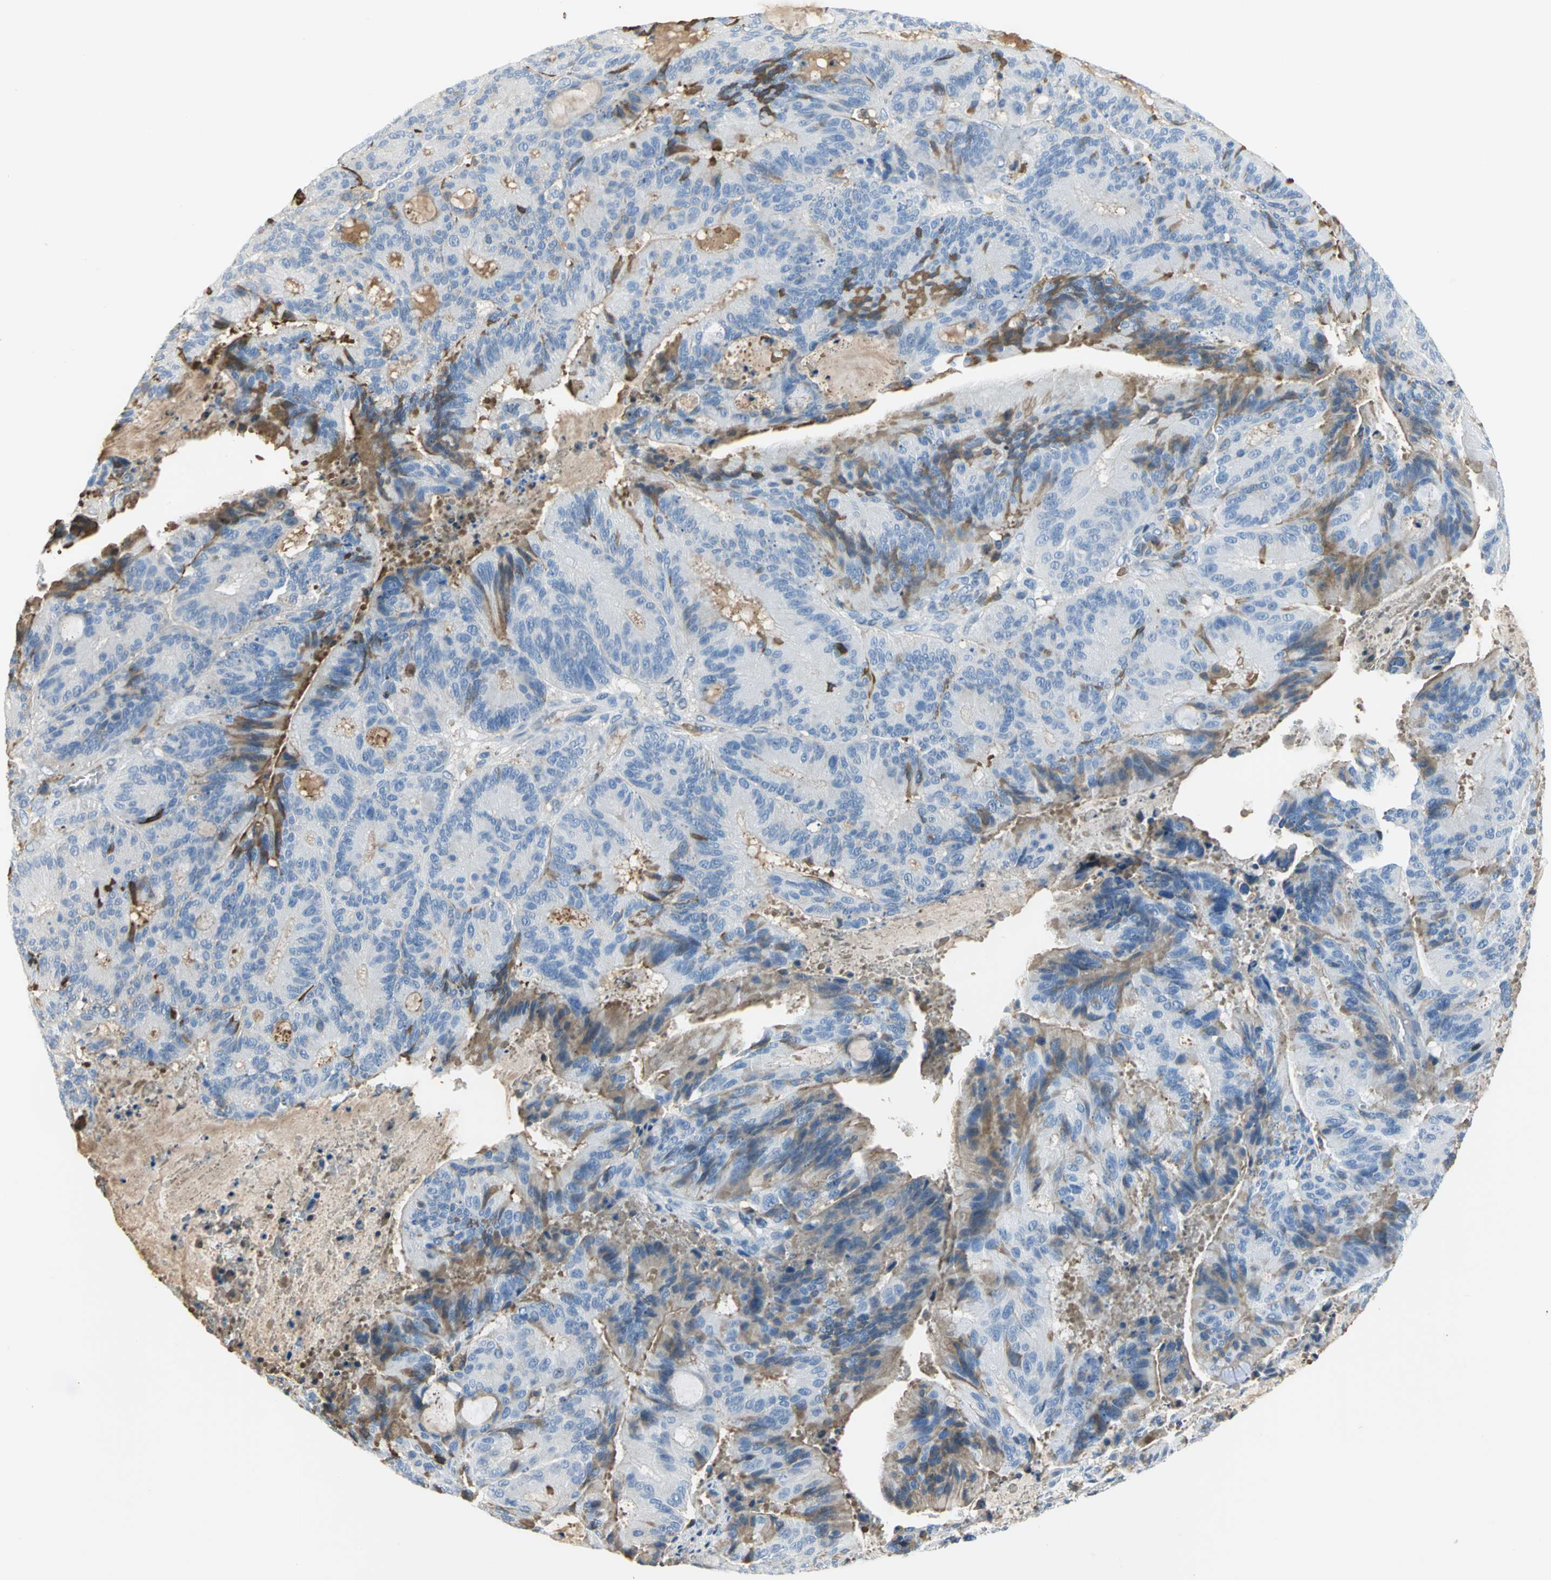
{"staining": {"intensity": "moderate", "quantity": "25%-75%", "location": "cytoplasmic/membranous"}, "tissue": "liver cancer", "cell_type": "Tumor cells", "image_type": "cancer", "snomed": [{"axis": "morphology", "description": "Cholangiocarcinoma"}, {"axis": "topography", "description": "Liver"}], "caption": "A micrograph of human liver cancer stained for a protein exhibits moderate cytoplasmic/membranous brown staining in tumor cells.", "gene": "GYG2", "patient": {"sex": "female", "age": 73}}